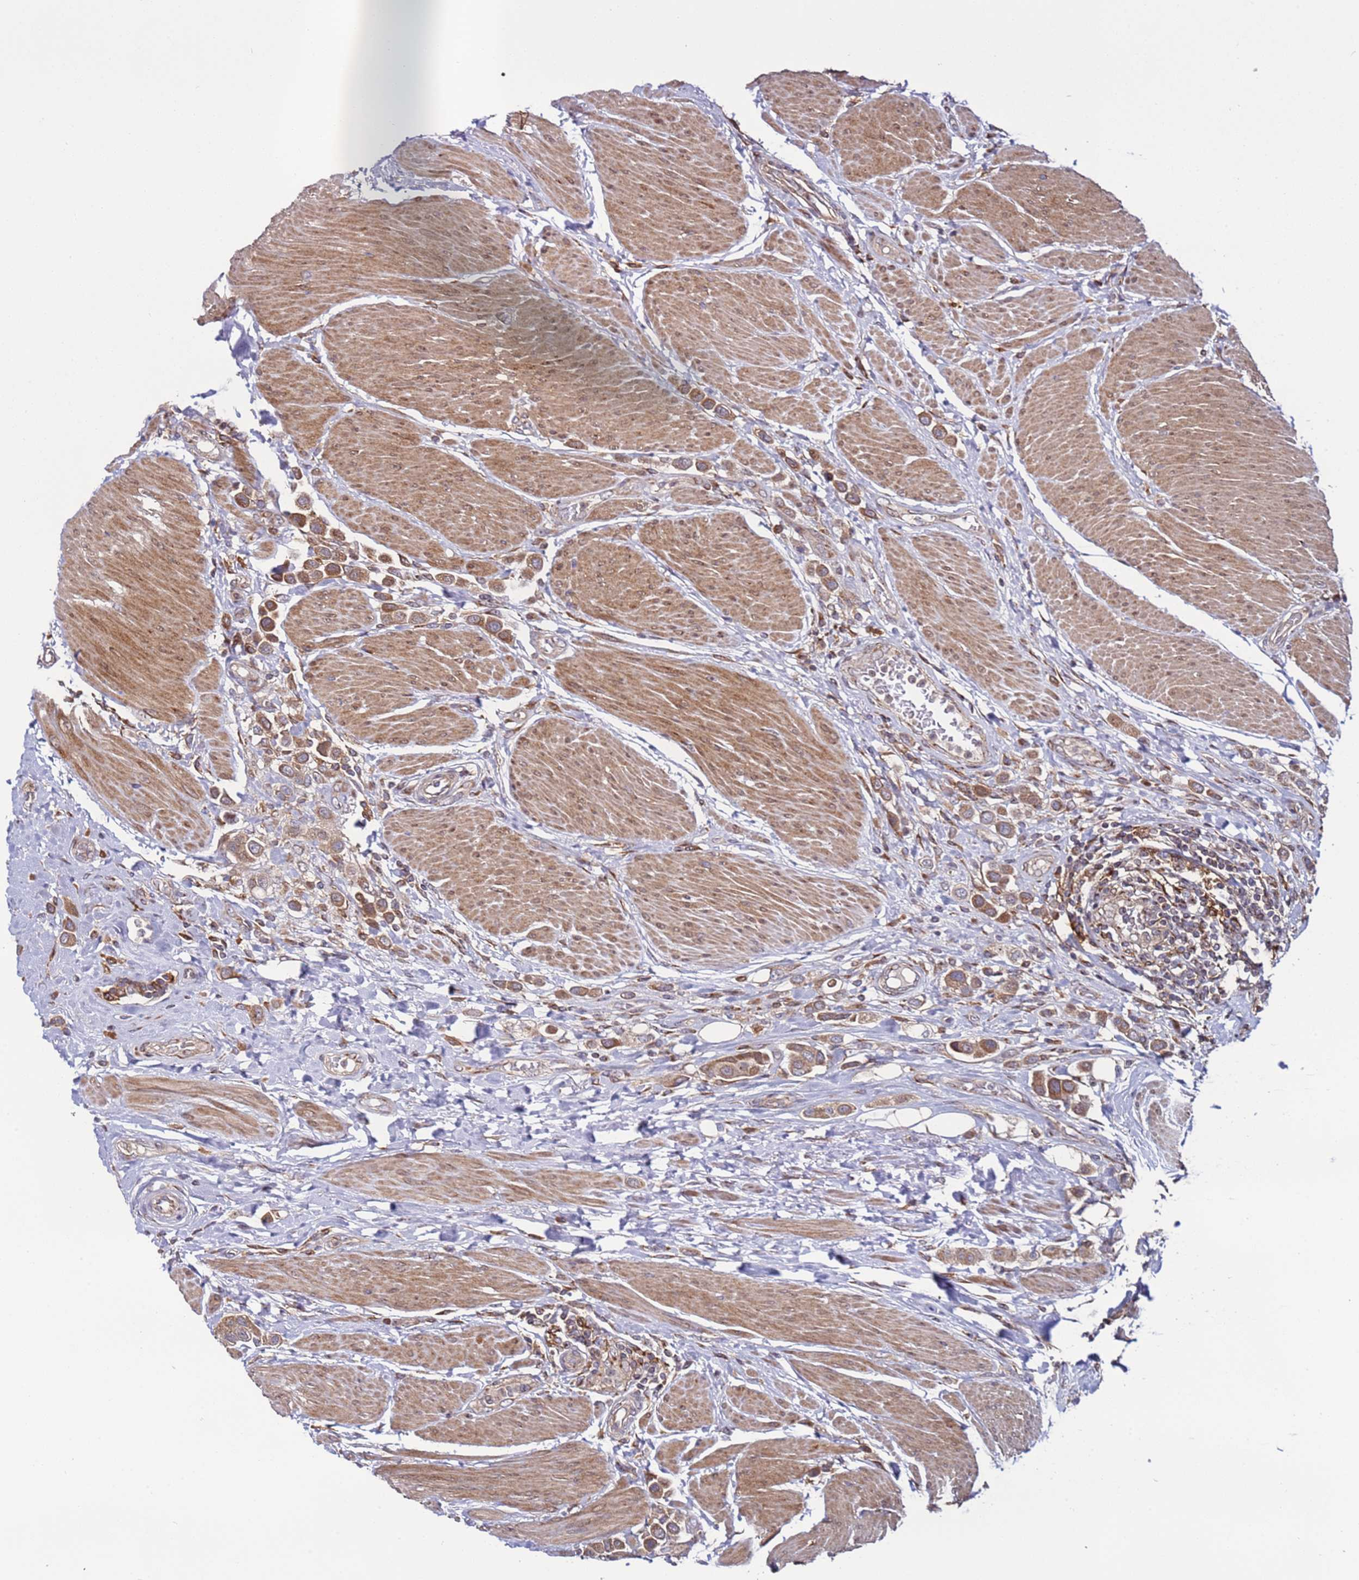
{"staining": {"intensity": "moderate", "quantity": ">75%", "location": "cytoplasmic/membranous"}, "tissue": "urothelial cancer", "cell_type": "Tumor cells", "image_type": "cancer", "snomed": [{"axis": "morphology", "description": "Urothelial carcinoma, High grade"}, {"axis": "topography", "description": "Urinary bladder"}], "caption": "Immunohistochemistry (IHC) of human urothelial cancer exhibits medium levels of moderate cytoplasmic/membranous expression in about >75% of tumor cells. Using DAB (3,3'-diaminobenzidine) (brown) and hematoxylin (blue) stains, captured at high magnification using brightfield microscopy.", "gene": "TMEM176B", "patient": {"sex": "male", "age": 50}}